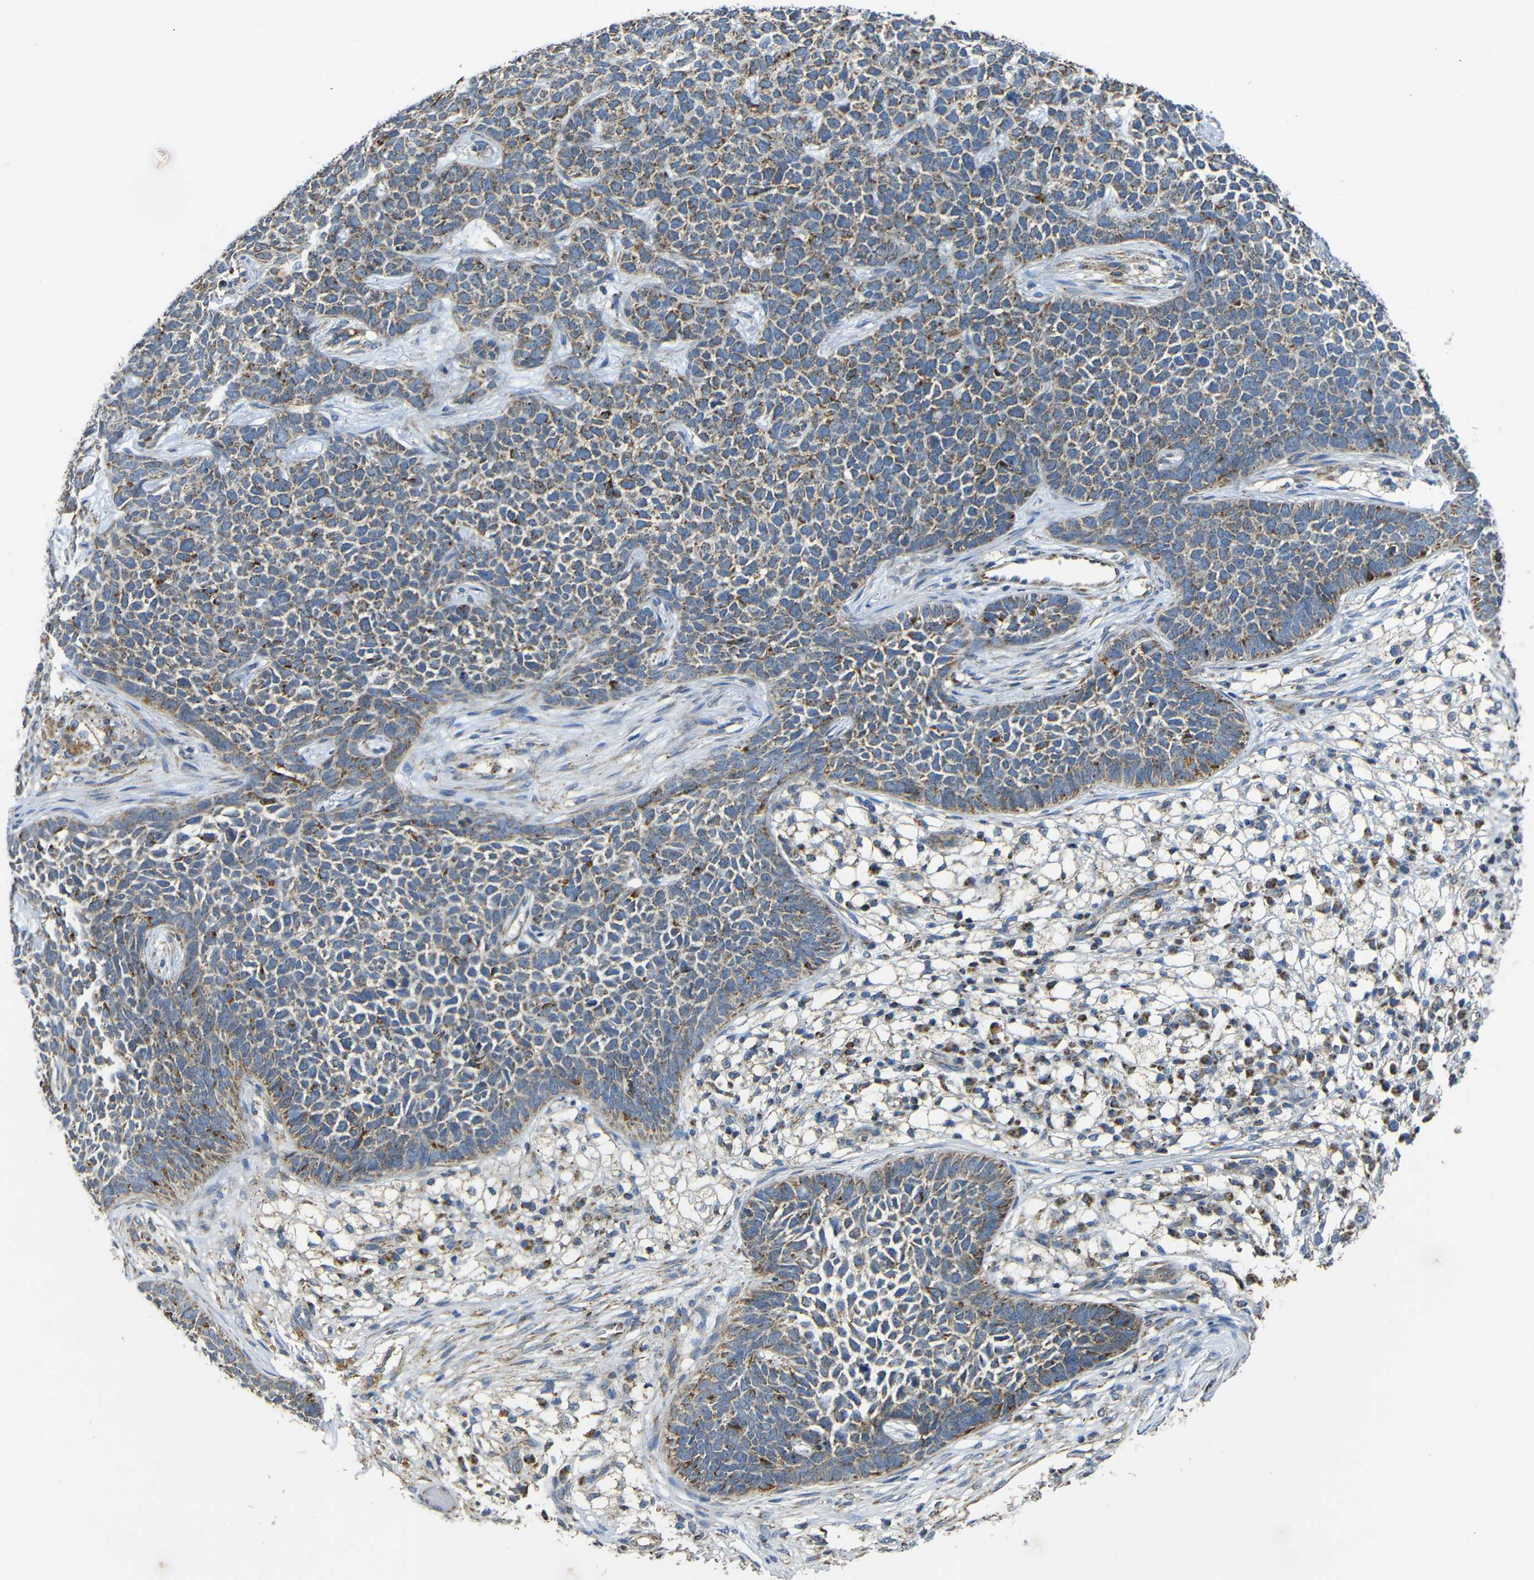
{"staining": {"intensity": "moderate", "quantity": ">75%", "location": "cytoplasmic/membranous"}, "tissue": "skin cancer", "cell_type": "Tumor cells", "image_type": "cancer", "snomed": [{"axis": "morphology", "description": "Basal cell carcinoma"}, {"axis": "topography", "description": "Skin"}], "caption": "The photomicrograph reveals immunohistochemical staining of skin basal cell carcinoma. There is moderate cytoplasmic/membranous positivity is appreciated in about >75% of tumor cells.", "gene": "NR3C2", "patient": {"sex": "female", "age": 84}}